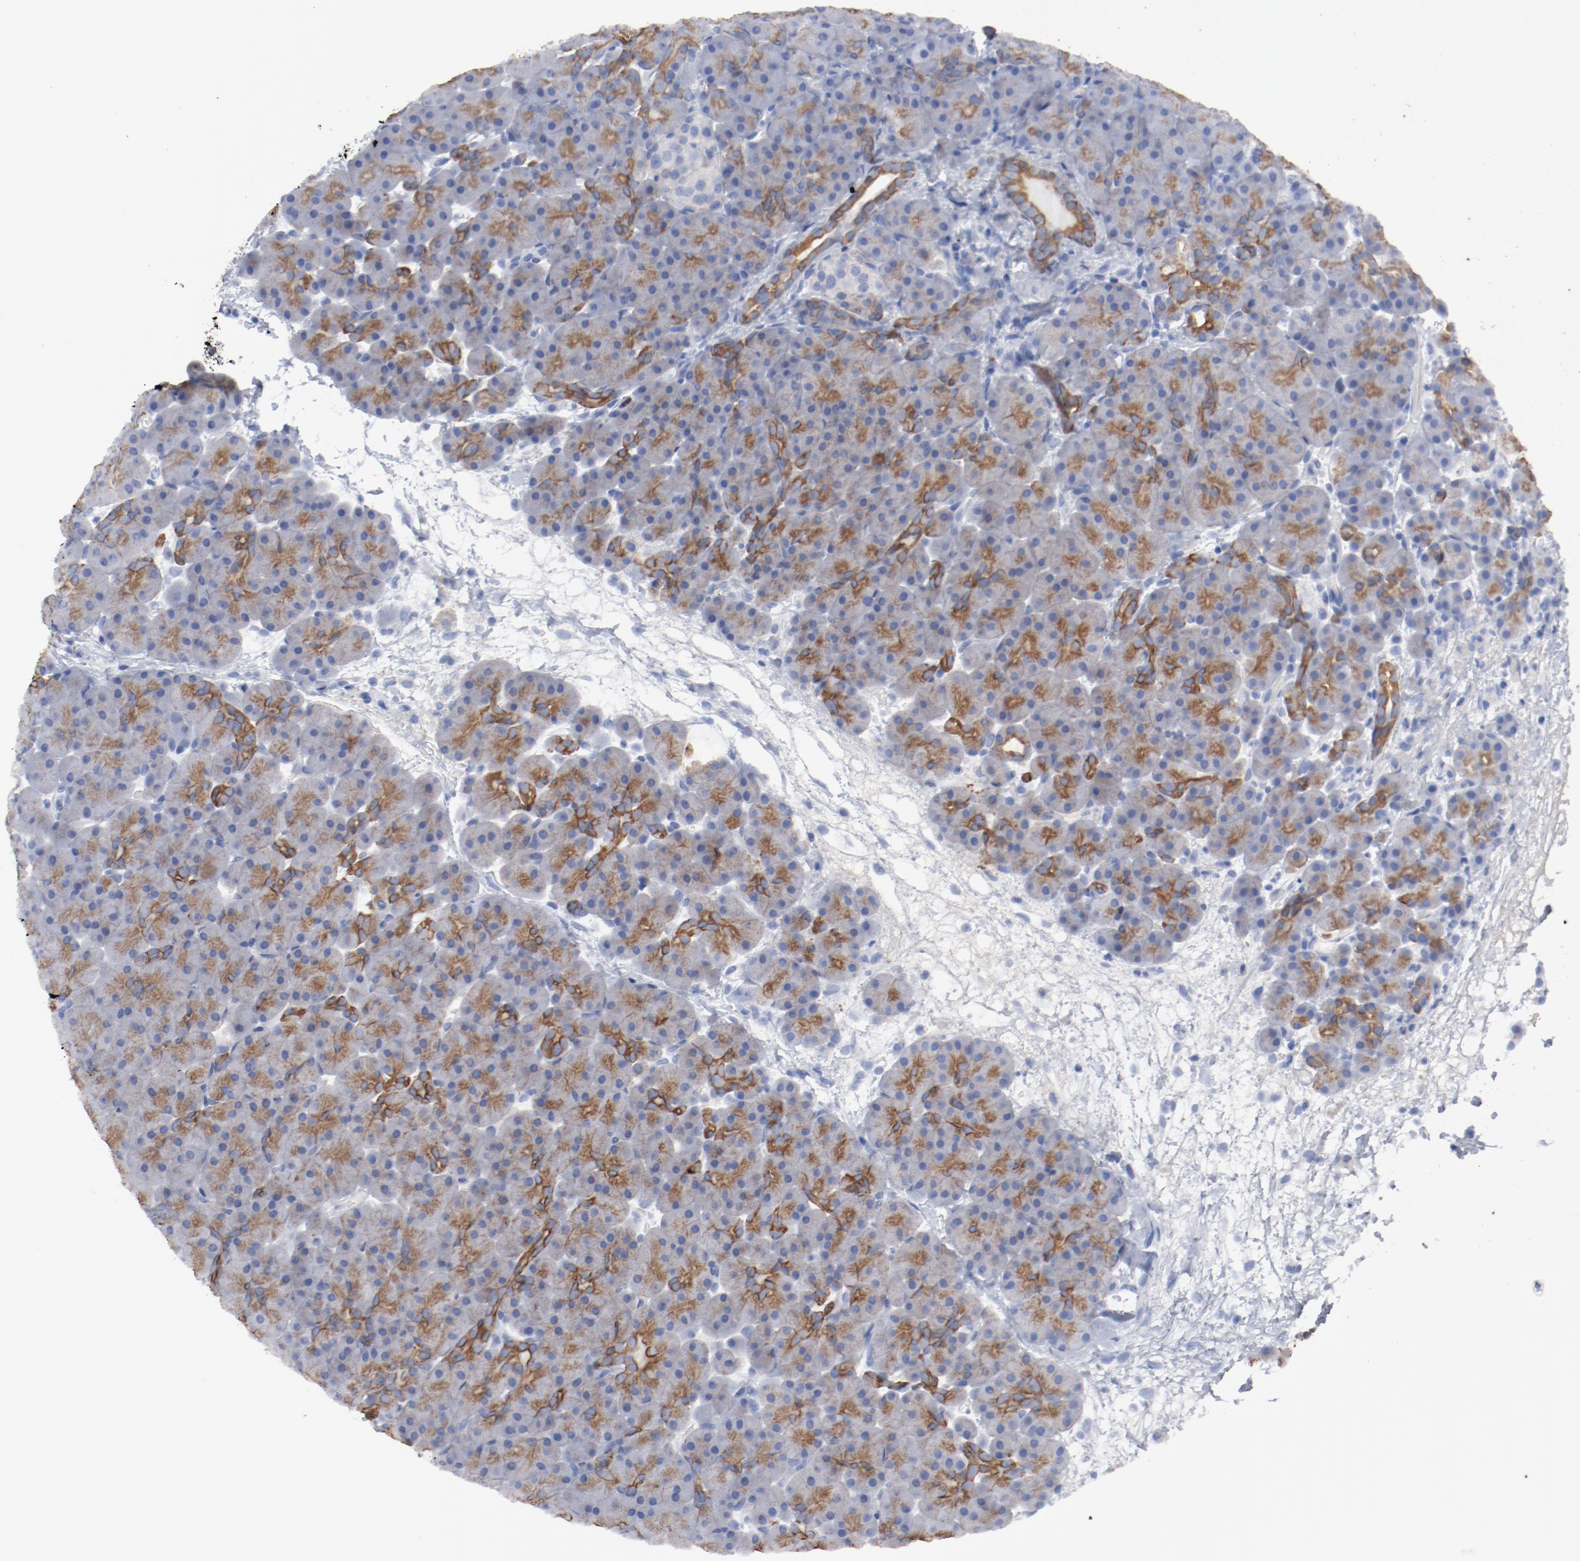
{"staining": {"intensity": "moderate", "quantity": ">75%", "location": "cytoplasmic/membranous"}, "tissue": "pancreas", "cell_type": "Exocrine glandular cells", "image_type": "normal", "snomed": [{"axis": "morphology", "description": "Normal tissue, NOS"}, {"axis": "topography", "description": "Pancreas"}], "caption": "An IHC histopathology image of unremarkable tissue is shown. Protein staining in brown shows moderate cytoplasmic/membranous positivity in pancreas within exocrine glandular cells. Nuclei are stained in blue.", "gene": "TSPAN6", "patient": {"sex": "male", "age": 66}}